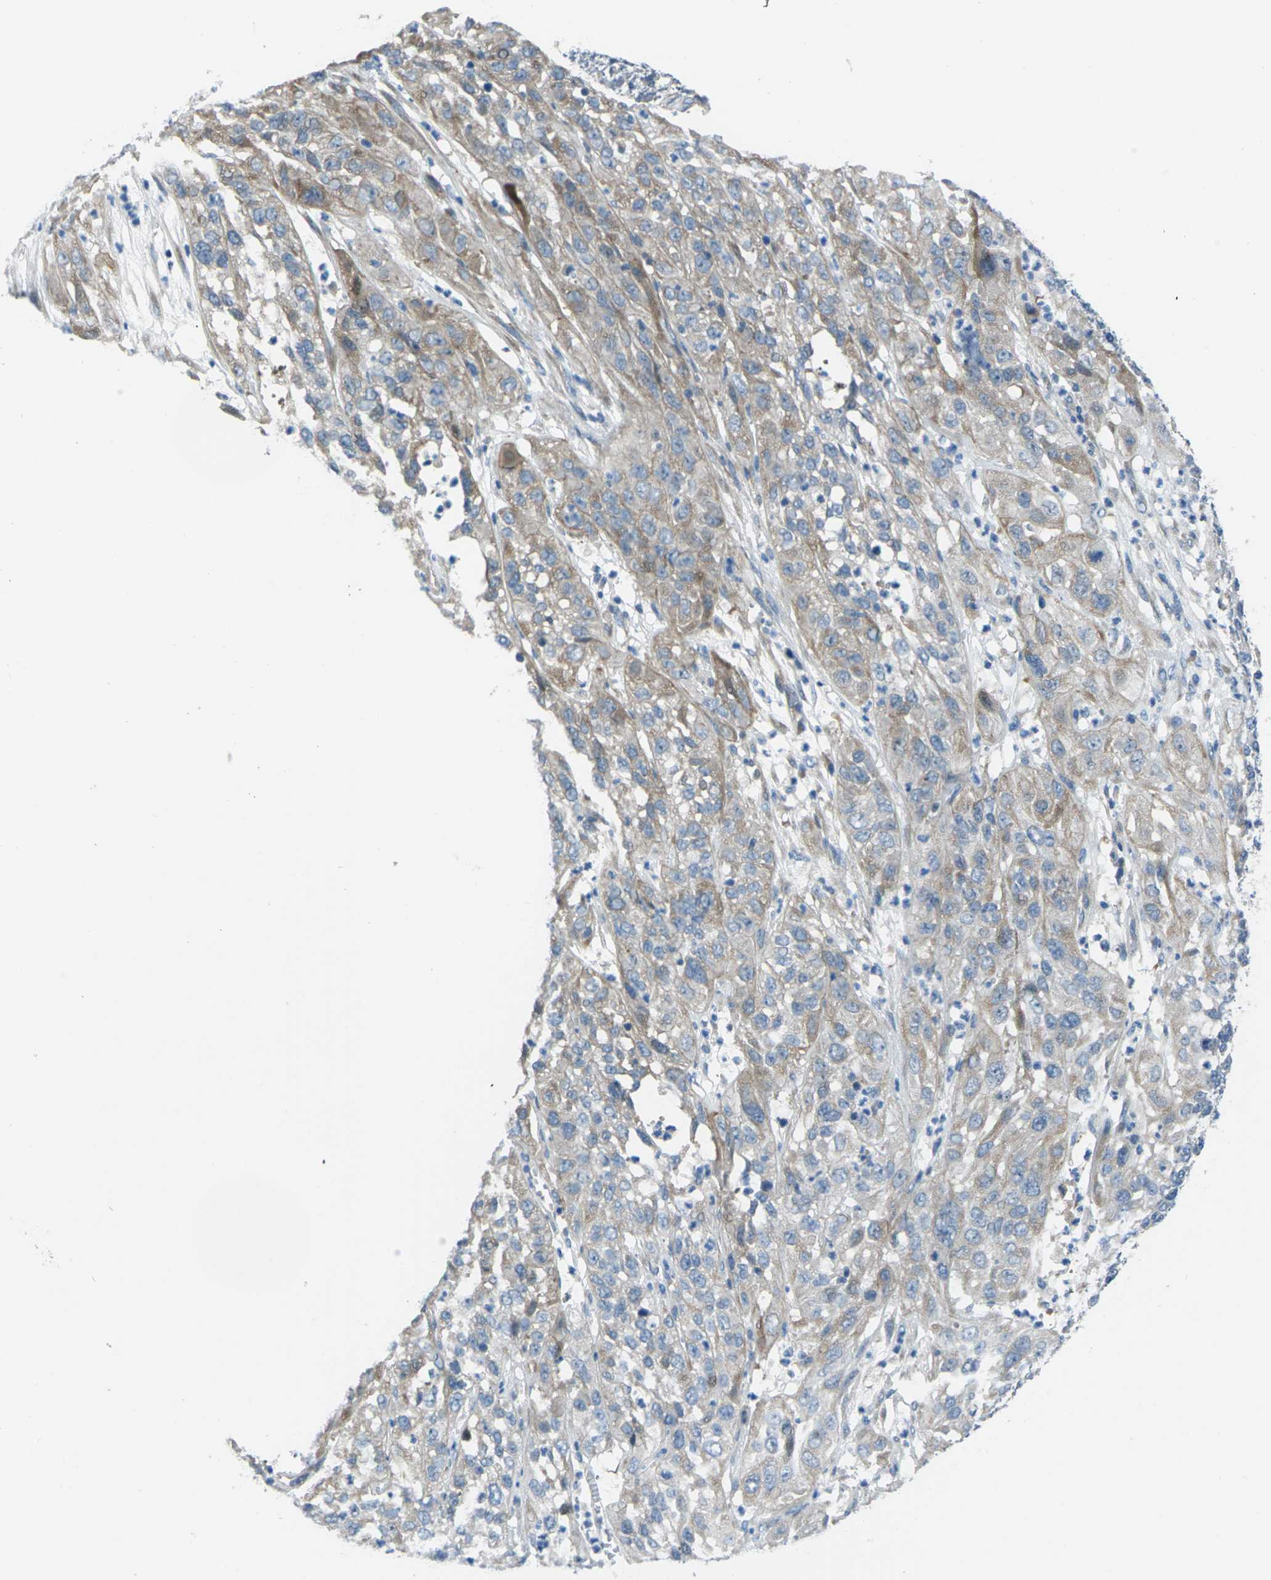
{"staining": {"intensity": "weak", "quantity": ">75%", "location": "cytoplasmic/membranous"}, "tissue": "cervical cancer", "cell_type": "Tumor cells", "image_type": "cancer", "snomed": [{"axis": "morphology", "description": "Squamous cell carcinoma, NOS"}, {"axis": "topography", "description": "Cervix"}], "caption": "Protein staining of cervical squamous cell carcinoma tissue exhibits weak cytoplasmic/membranous expression in approximately >75% of tumor cells.", "gene": "EDNRA", "patient": {"sex": "female", "age": 32}}